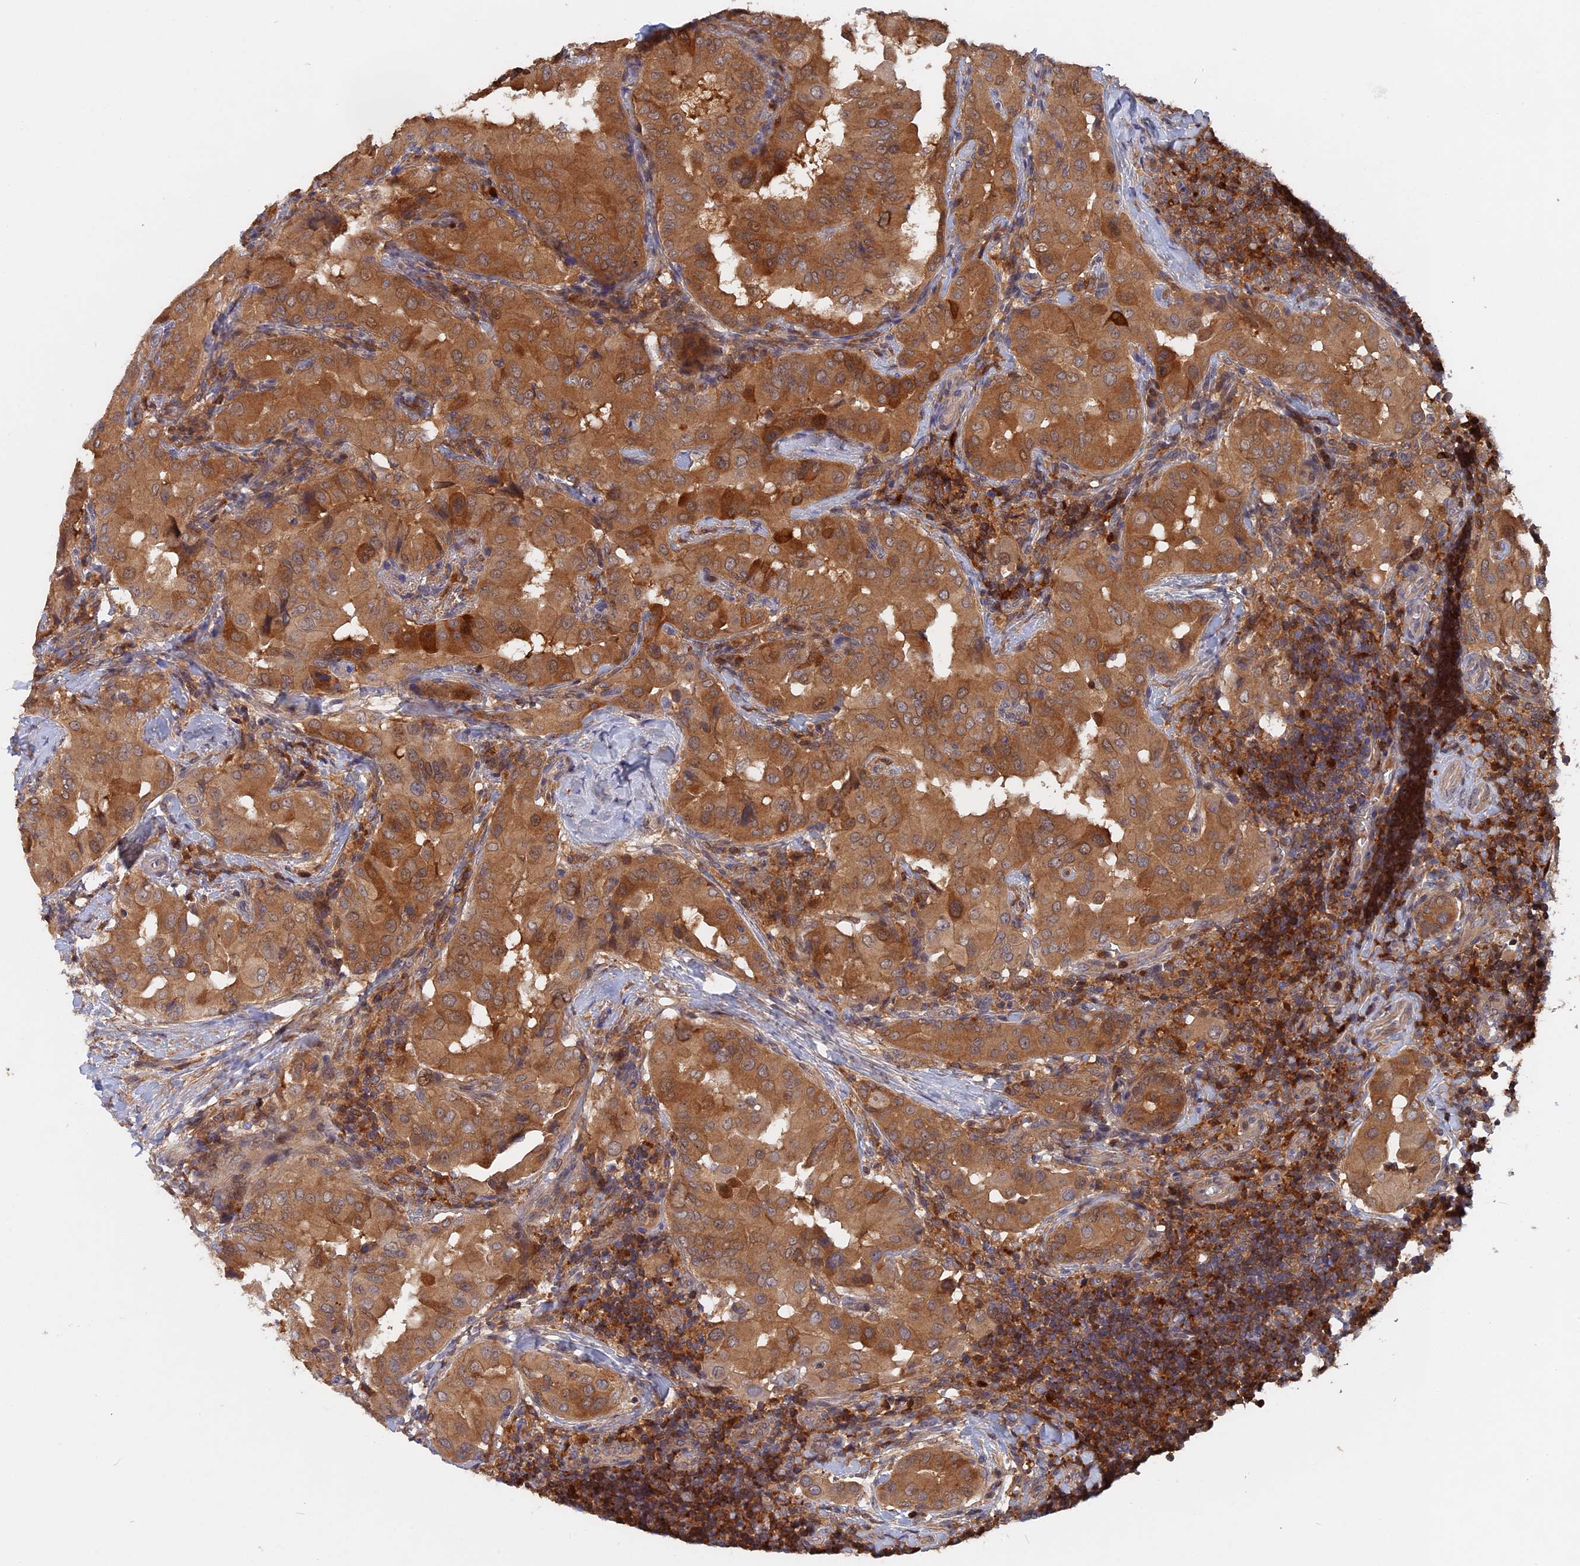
{"staining": {"intensity": "moderate", "quantity": ">75%", "location": "cytoplasmic/membranous"}, "tissue": "thyroid cancer", "cell_type": "Tumor cells", "image_type": "cancer", "snomed": [{"axis": "morphology", "description": "Papillary adenocarcinoma, NOS"}, {"axis": "topography", "description": "Thyroid gland"}], "caption": "A medium amount of moderate cytoplasmic/membranous positivity is identified in about >75% of tumor cells in papillary adenocarcinoma (thyroid) tissue. (Stains: DAB (3,3'-diaminobenzidine) in brown, nuclei in blue, Microscopy: brightfield microscopy at high magnification).", "gene": "BLVRA", "patient": {"sex": "male", "age": 33}}